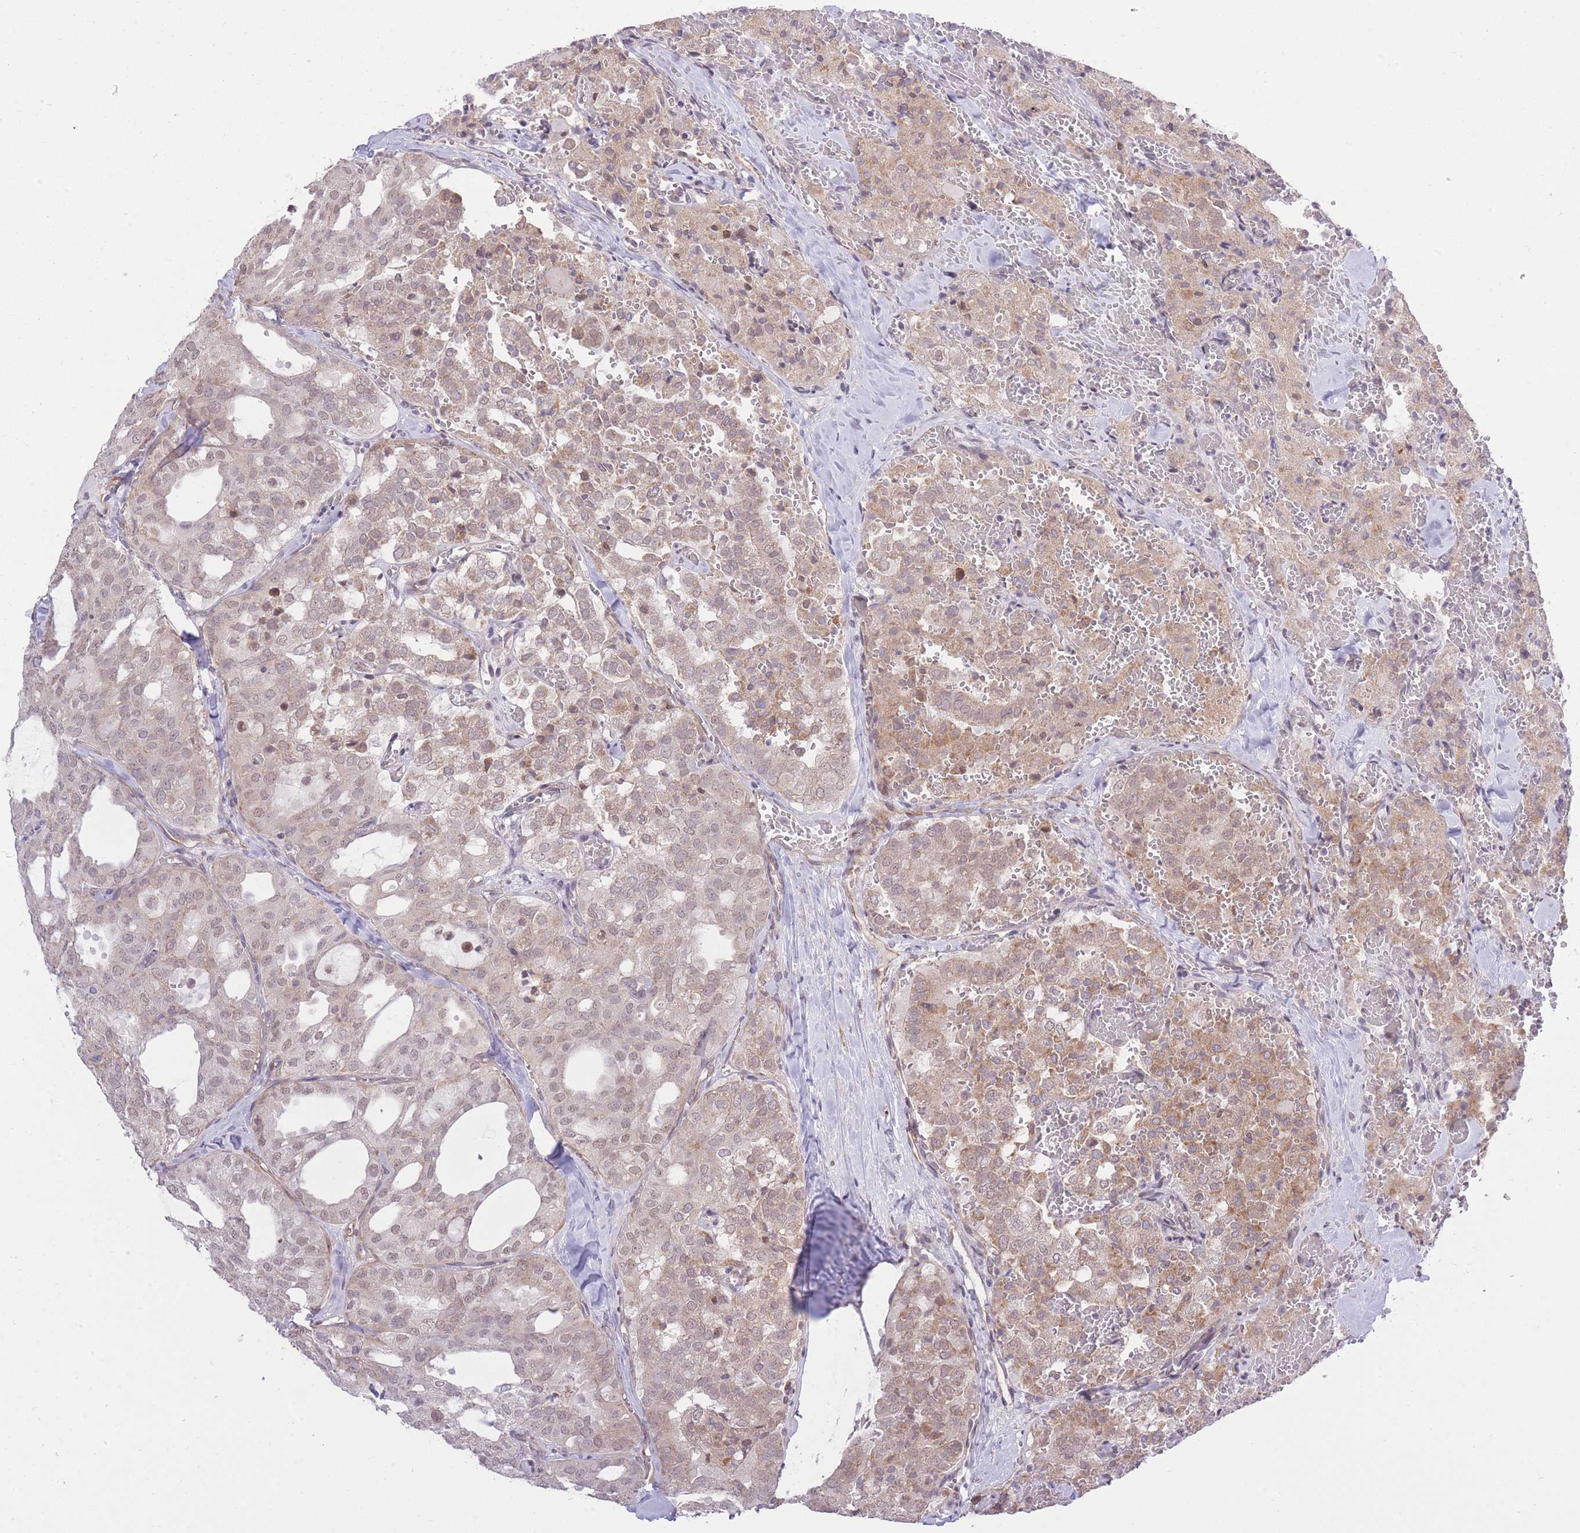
{"staining": {"intensity": "weak", "quantity": "<25%", "location": "cytoplasmic/membranous"}, "tissue": "thyroid cancer", "cell_type": "Tumor cells", "image_type": "cancer", "snomed": [{"axis": "morphology", "description": "Follicular adenoma carcinoma, NOS"}, {"axis": "topography", "description": "Thyroid gland"}], "caption": "The photomicrograph exhibits no significant staining in tumor cells of follicular adenoma carcinoma (thyroid).", "gene": "ELOA2", "patient": {"sex": "male", "age": 75}}